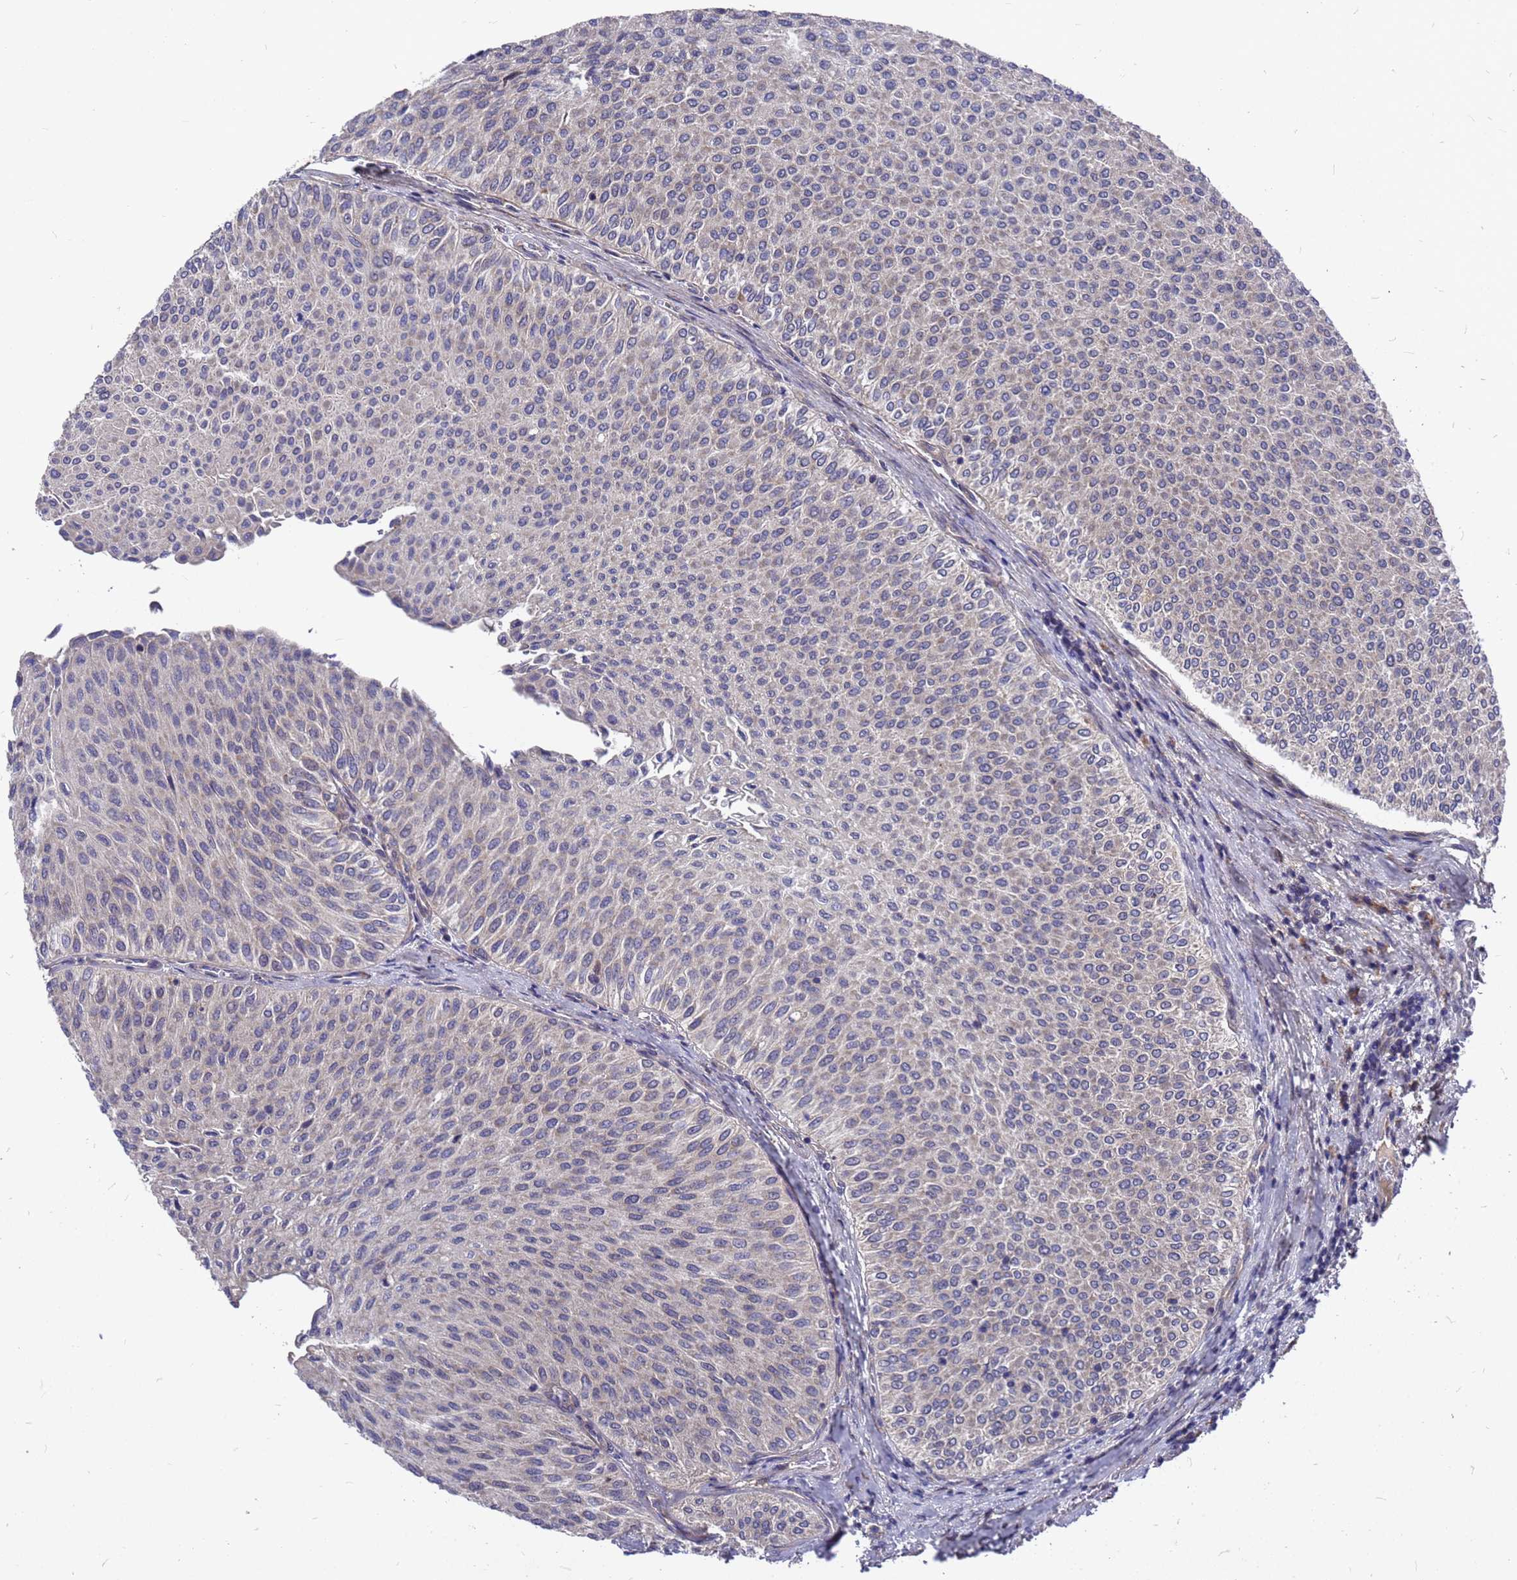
{"staining": {"intensity": "negative", "quantity": "none", "location": "none"}, "tissue": "urothelial cancer", "cell_type": "Tumor cells", "image_type": "cancer", "snomed": [{"axis": "morphology", "description": "Urothelial carcinoma, Low grade"}, {"axis": "topography", "description": "Urinary bladder"}], "caption": "Tumor cells are negative for brown protein staining in urothelial cancer. (DAB (3,3'-diaminobenzidine) immunohistochemistry (IHC) visualized using brightfield microscopy, high magnification).", "gene": "ZNF717", "patient": {"sex": "male", "age": 78}}